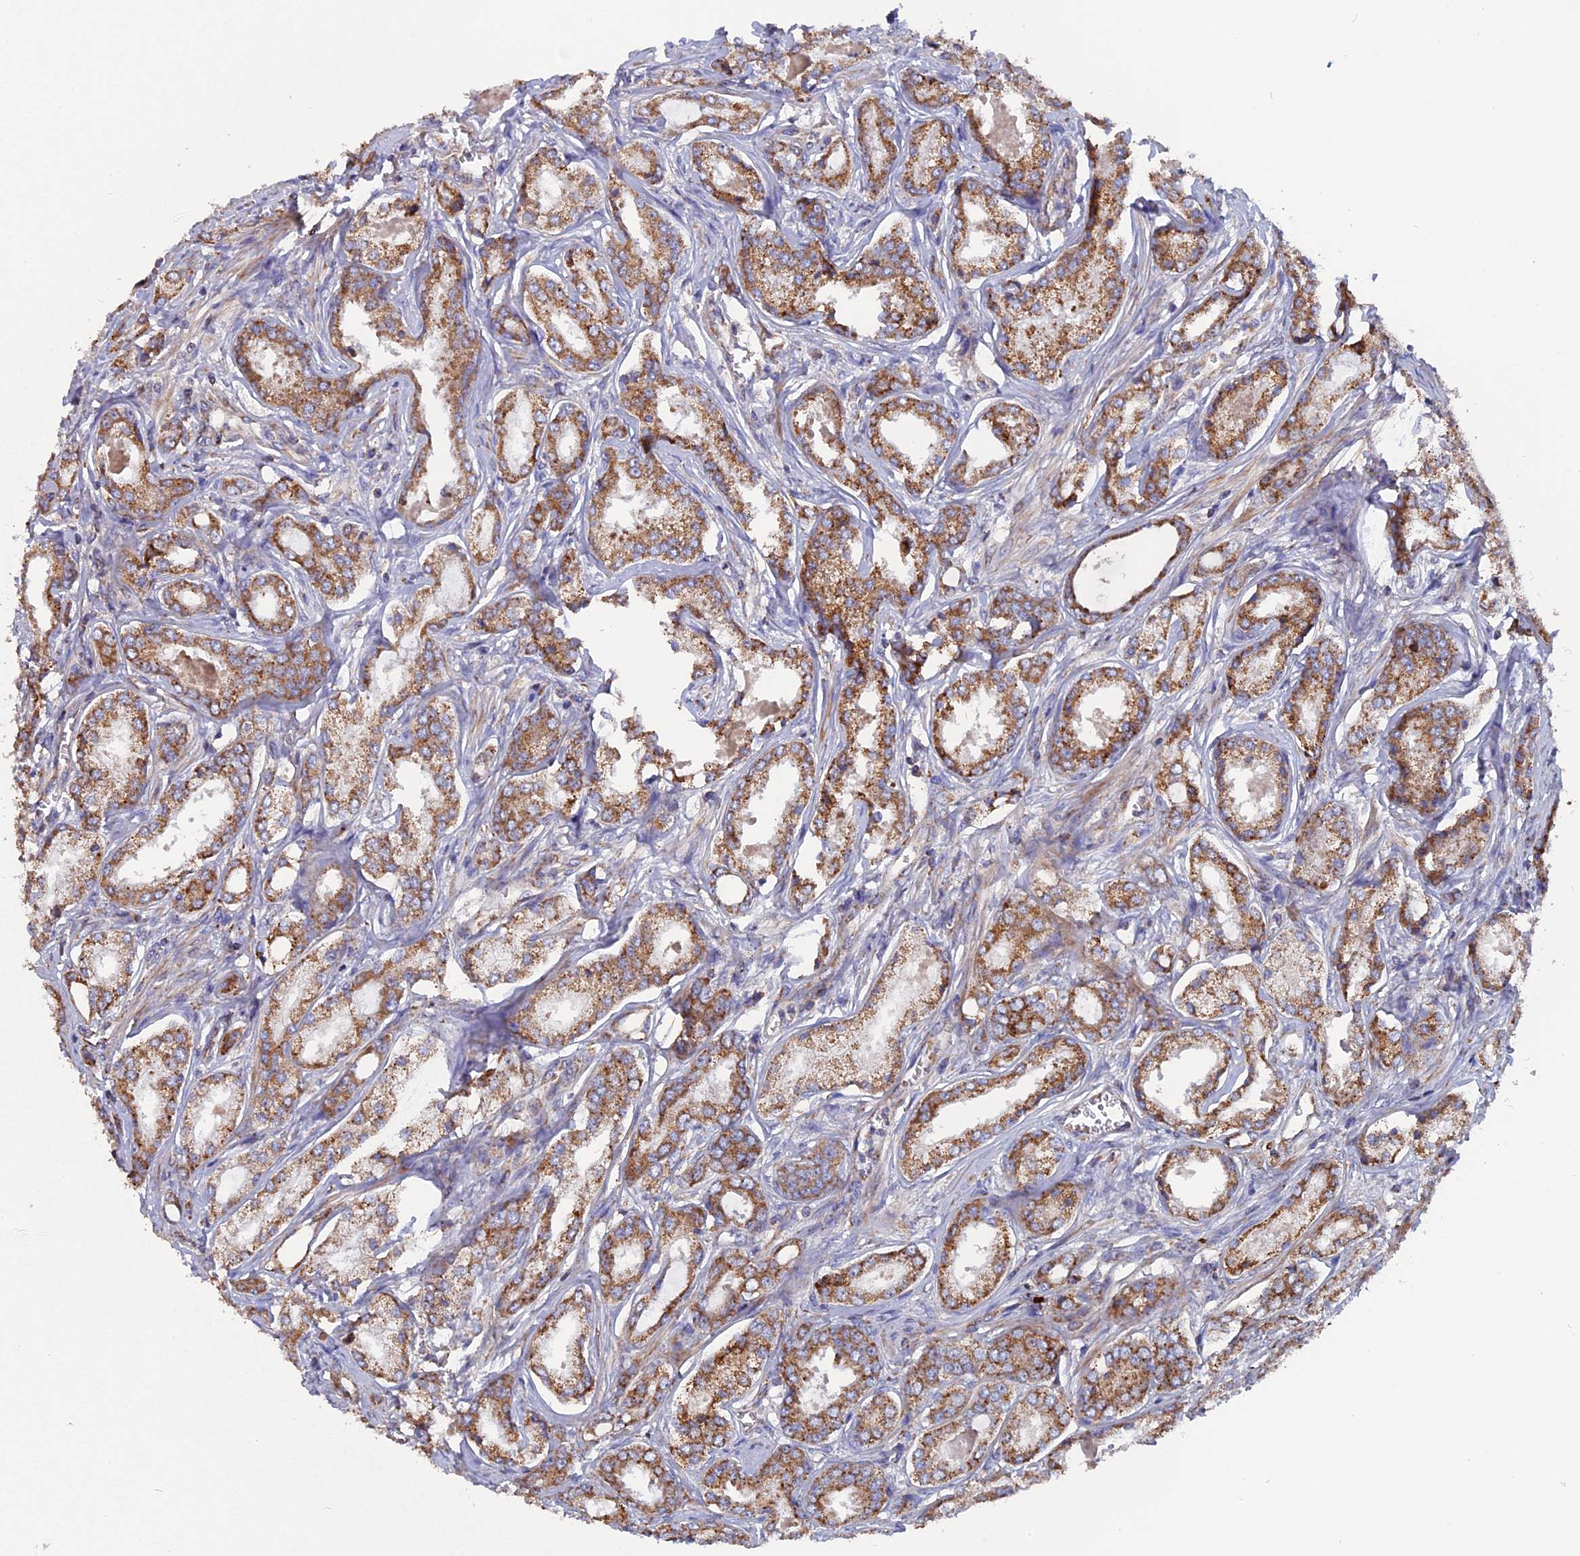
{"staining": {"intensity": "moderate", "quantity": ">75%", "location": "cytoplasmic/membranous"}, "tissue": "prostate cancer", "cell_type": "Tumor cells", "image_type": "cancer", "snomed": [{"axis": "morphology", "description": "Adenocarcinoma, Low grade"}, {"axis": "topography", "description": "Prostate"}], "caption": "This photomicrograph reveals IHC staining of human prostate cancer (adenocarcinoma (low-grade)), with medium moderate cytoplasmic/membranous staining in approximately >75% of tumor cells.", "gene": "TGFA", "patient": {"sex": "male", "age": 68}}